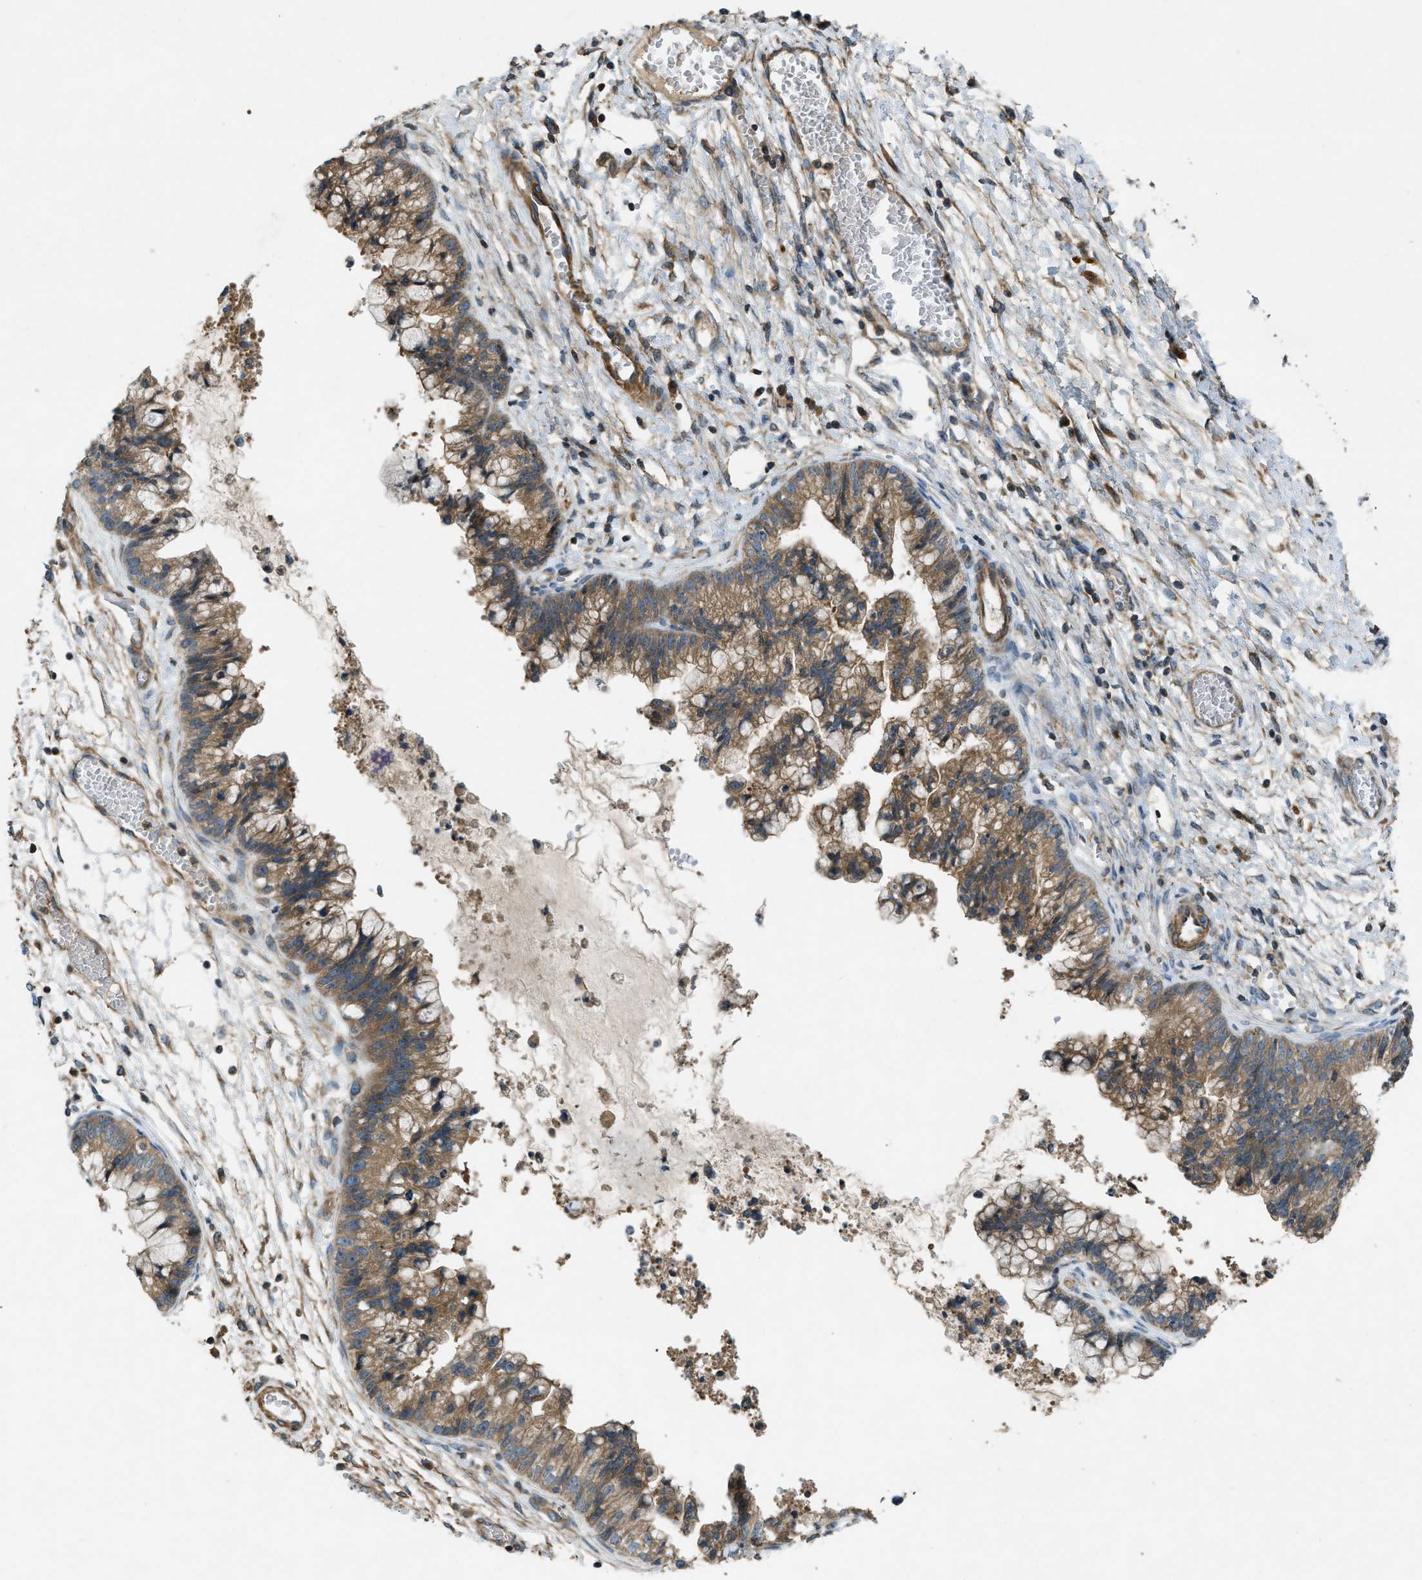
{"staining": {"intensity": "moderate", "quantity": ">75%", "location": "cytoplasmic/membranous"}, "tissue": "cervical cancer", "cell_type": "Tumor cells", "image_type": "cancer", "snomed": [{"axis": "morphology", "description": "Adenocarcinoma, NOS"}, {"axis": "topography", "description": "Cervix"}], "caption": "Cervical cancer tissue shows moderate cytoplasmic/membranous expression in approximately >75% of tumor cells, visualized by immunohistochemistry.", "gene": "VEZT", "patient": {"sex": "female", "age": 44}}